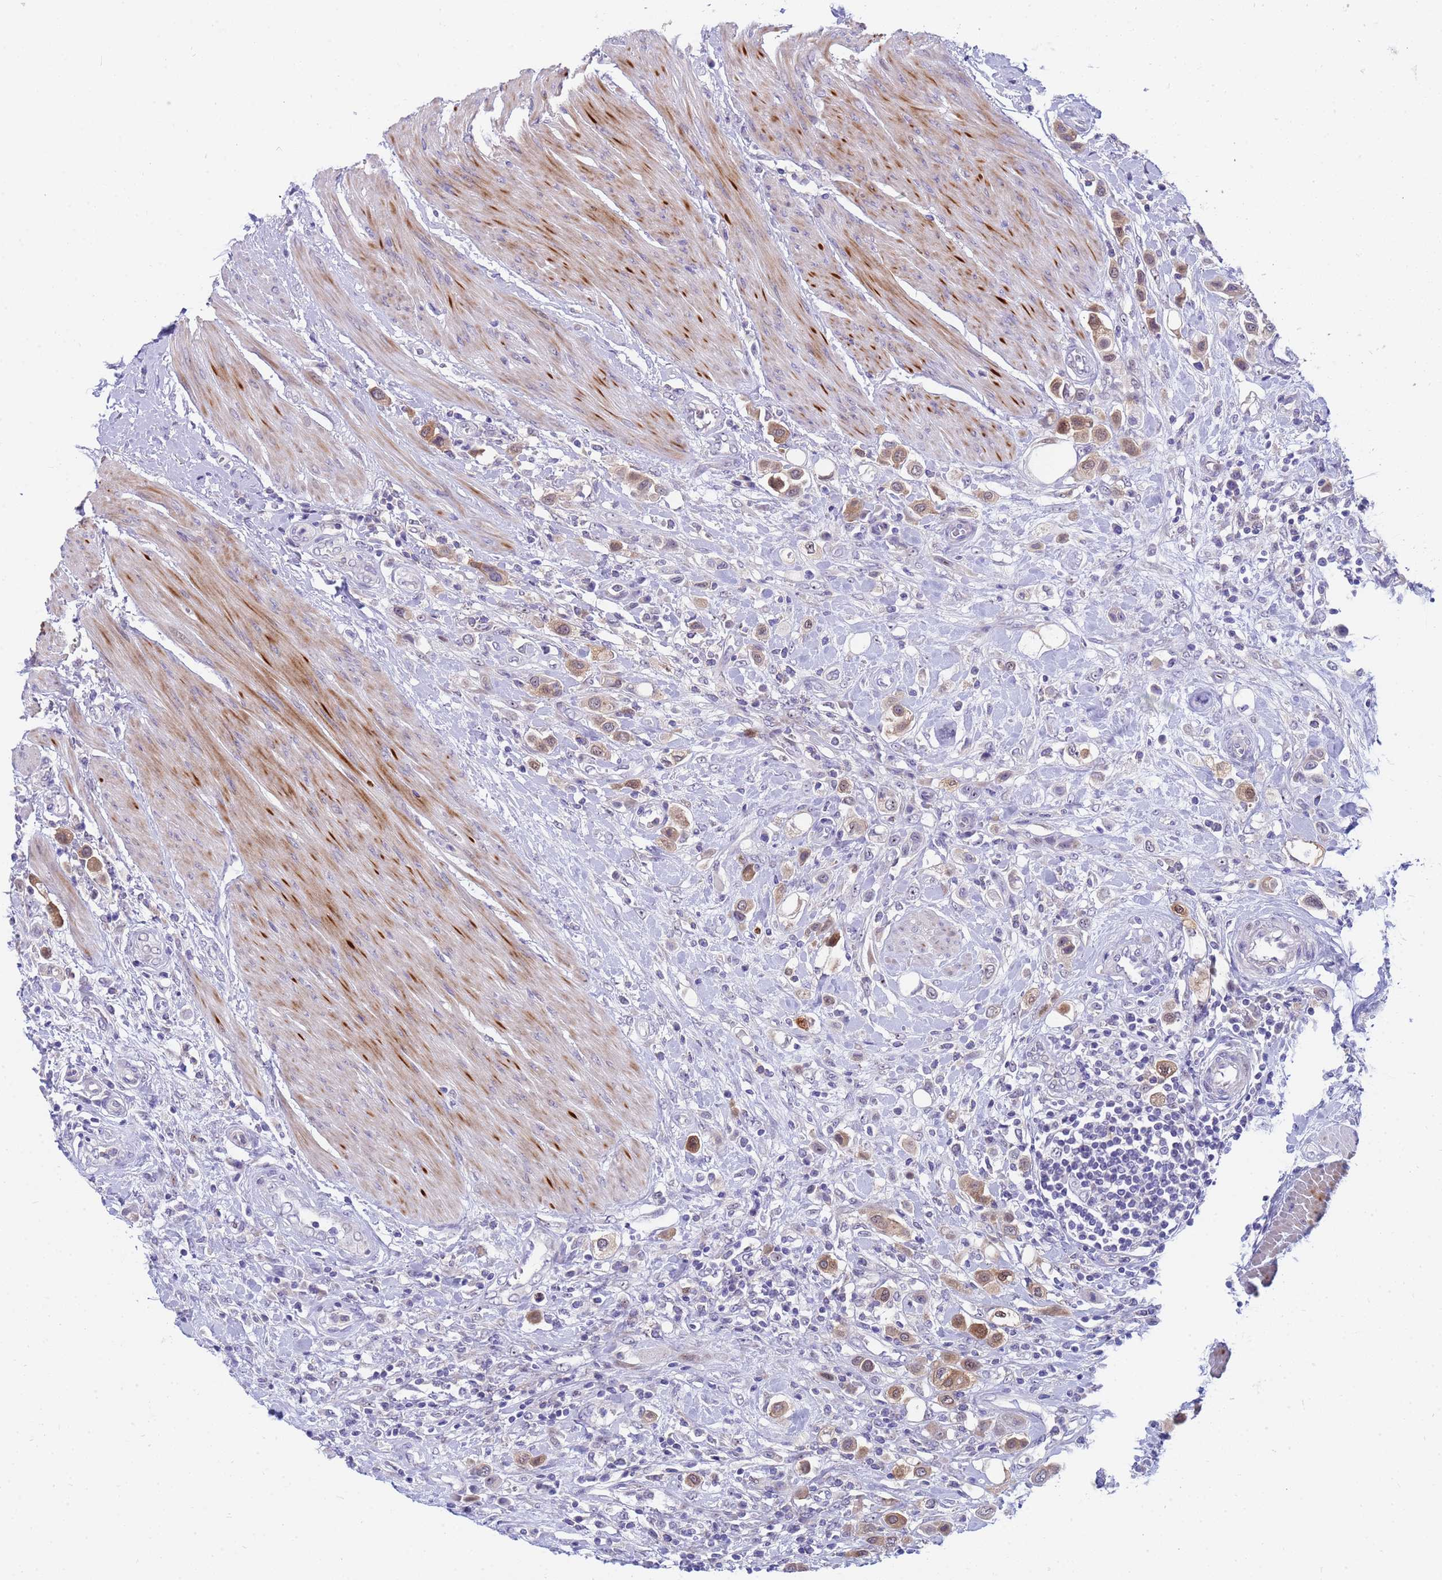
{"staining": {"intensity": "moderate", "quantity": ">75%", "location": "cytoplasmic/membranous,nuclear"}, "tissue": "urothelial cancer", "cell_type": "Tumor cells", "image_type": "cancer", "snomed": [{"axis": "morphology", "description": "Urothelial carcinoma, High grade"}, {"axis": "topography", "description": "Urinary bladder"}], "caption": "Immunohistochemical staining of human urothelial cancer shows medium levels of moderate cytoplasmic/membranous and nuclear protein positivity in approximately >75% of tumor cells. (IHC, brightfield microscopy, high magnification).", "gene": "LRATD1", "patient": {"sex": "male", "age": 50}}